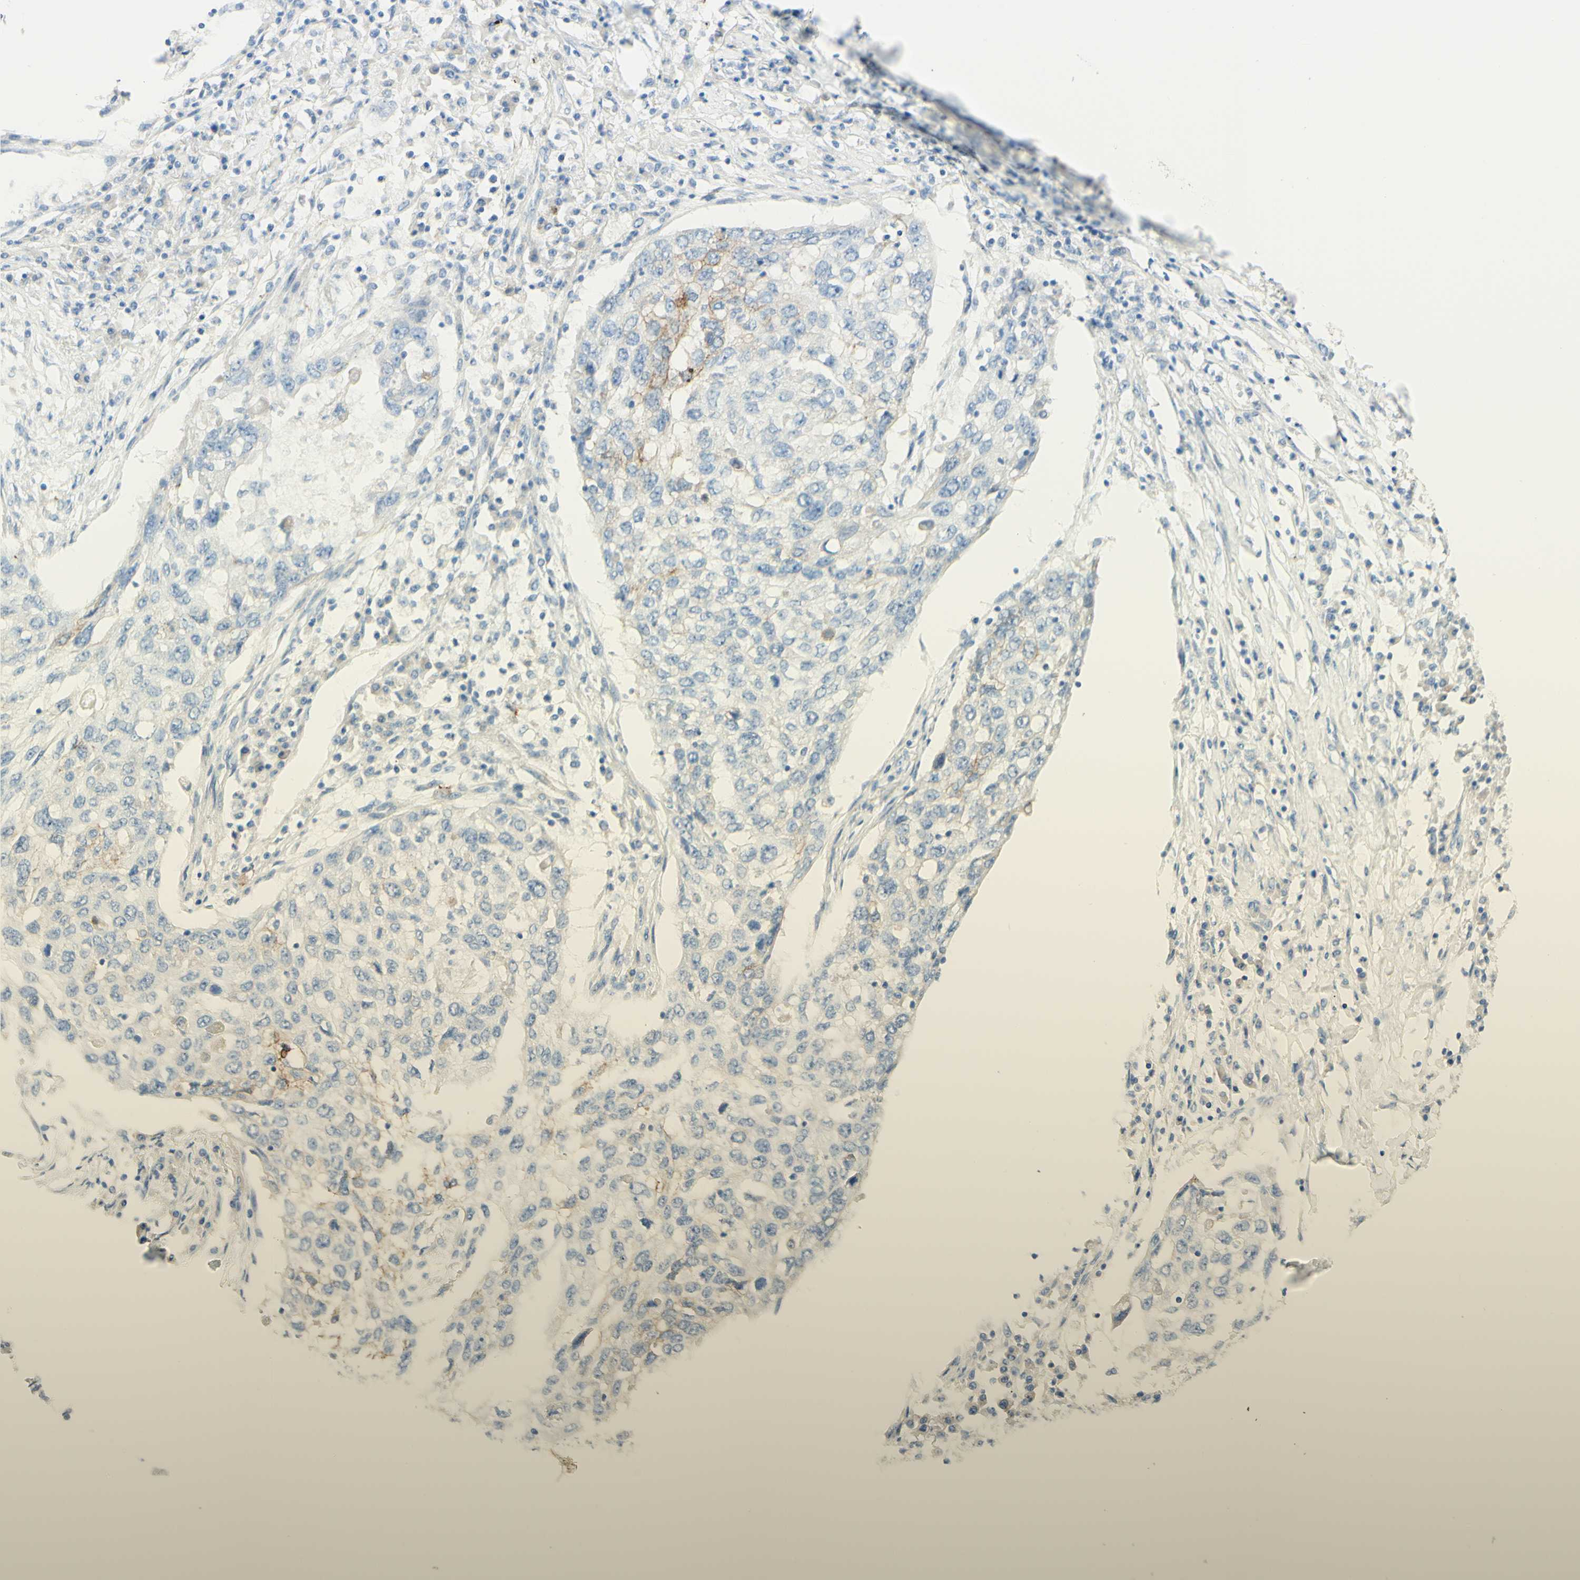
{"staining": {"intensity": "weak", "quantity": "<25%", "location": "cytoplasmic/membranous"}, "tissue": "lung cancer", "cell_type": "Tumor cells", "image_type": "cancer", "snomed": [{"axis": "morphology", "description": "Squamous cell carcinoma, NOS"}, {"axis": "topography", "description": "Lung"}], "caption": "Immunohistochemistry photomicrograph of neoplastic tissue: human lung squamous cell carcinoma stained with DAB (3,3'-diaminobenzidine) reveals no significant protein positivity in tumor cells.", "gene": "ALCAM", "patient": {"sex": "female", "age": 63}}